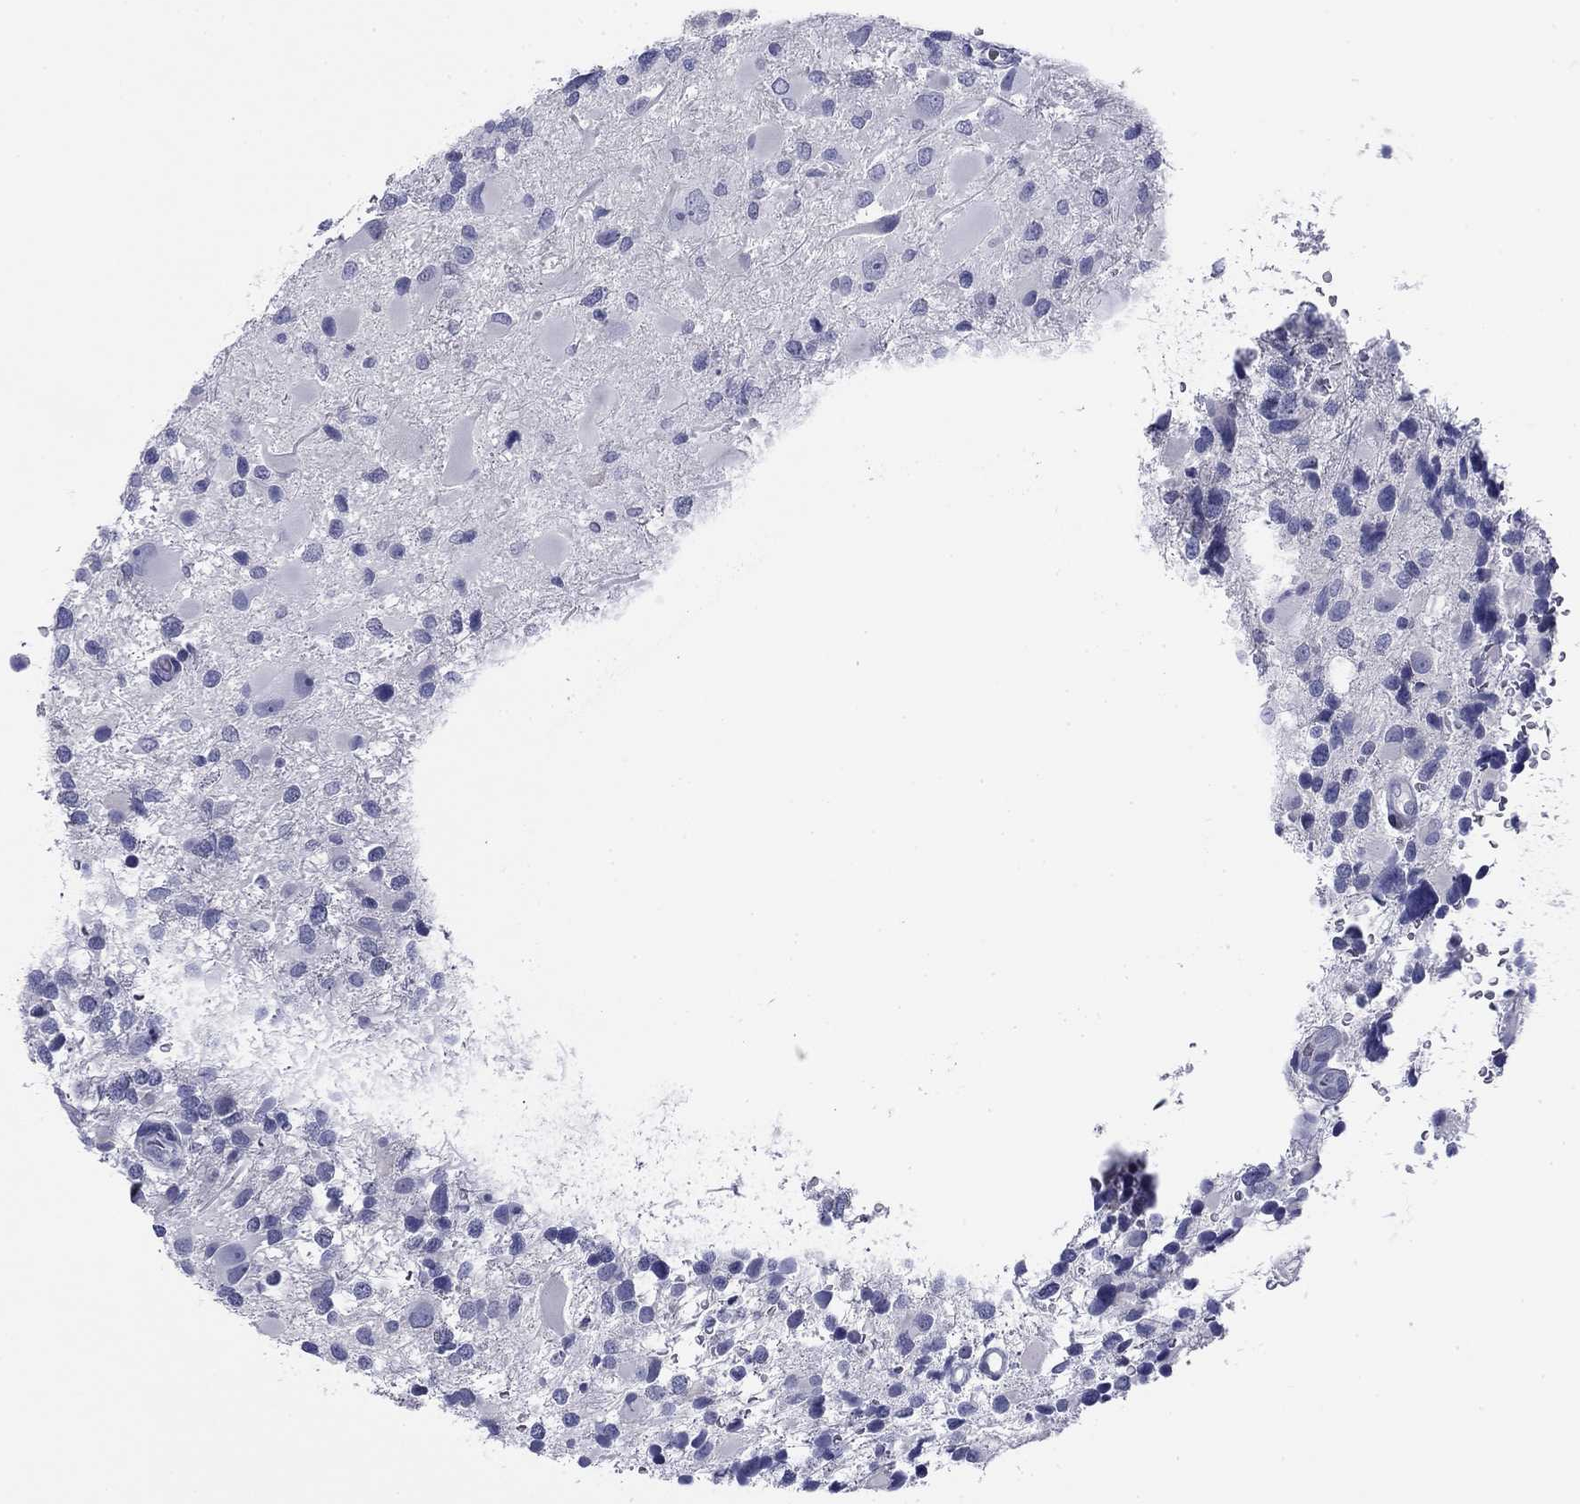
{"staining": {"intensity": "negative", "quantity": "none", "location": "none"}, "tissue": "glioma", "cell_type": "Tumor cells", "image_type": "cancer", "snomed": [{"axis": "morphology", "description": "Glioma, malignant, Low grade"}, {"axis": "topography", "description": "Brain"}], "caption": "Immunohistochemical staining of human low-grade glioma (malignant) exhibits no significant staining in tumor cells.", "gene": "ABCC2", "patient": {"sex": "female", "age": 32}}